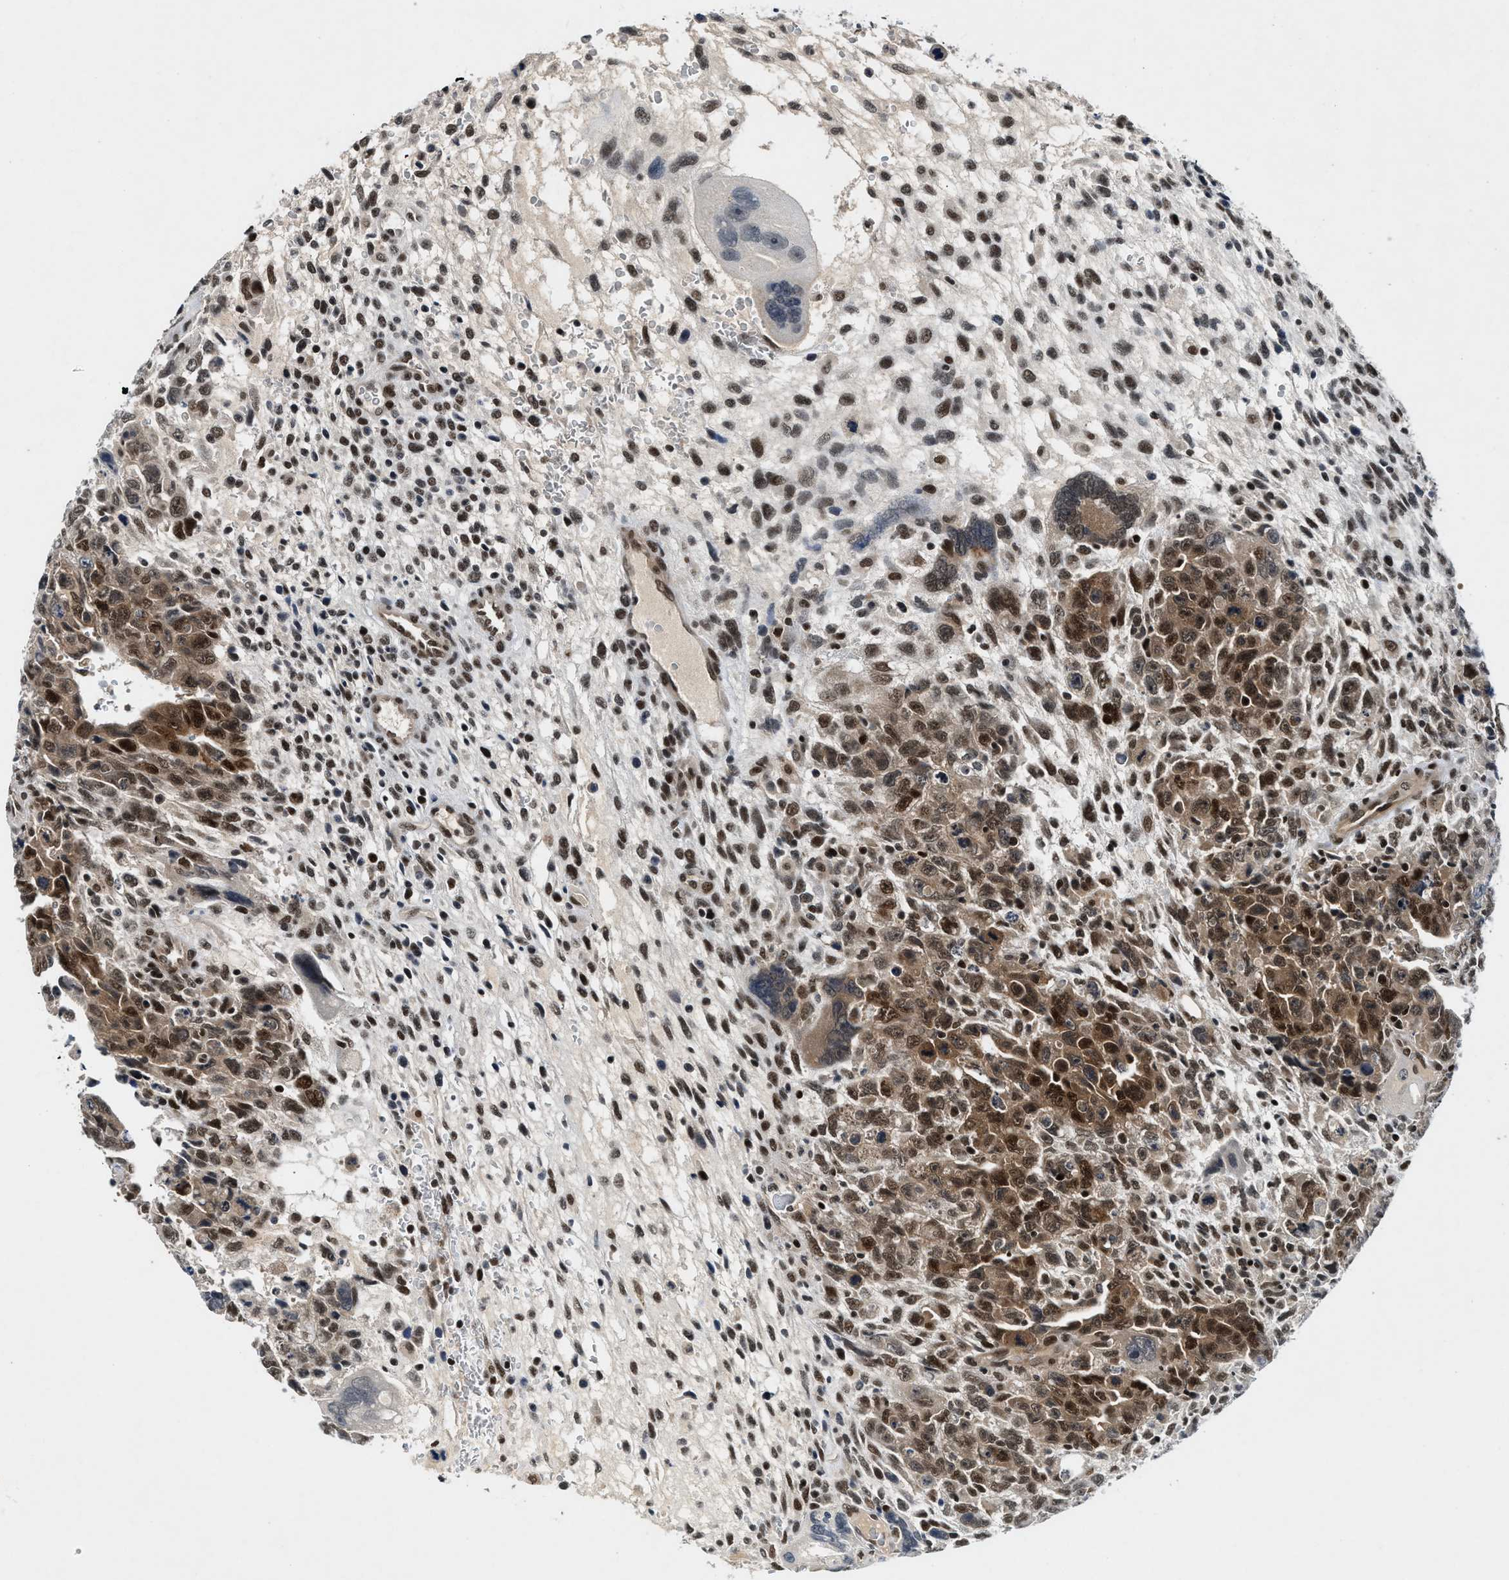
{"staining": {"intensity": "strong", "quantity": ">75%", "location": "cytoplasmic/membranous,nuclear"}, "tissue": "testis cancer", "cell_type": "Tumor cells", "image_type": "cancer", "snomed": [{"axis": "morphology", "description": "Carcinoma, Embryonal, NOS"}, {"axis": "topography", "description": "Testis"}], "caption": "The immunohistochemical stain highlights strong cytoplasmic/membranous and nuclear positivity in tumor cells of testis cancer (embryonal carcinoma) tissue. The staining was performed using DAB (3,3'-diaminobenzidine) to visualize the protein expression in brown, while the nuclei were stained in blue with hematoxylin (Magnification: 20x).", "gene": "NCOA1", "patient": {"sex": "male", "age": 28}}